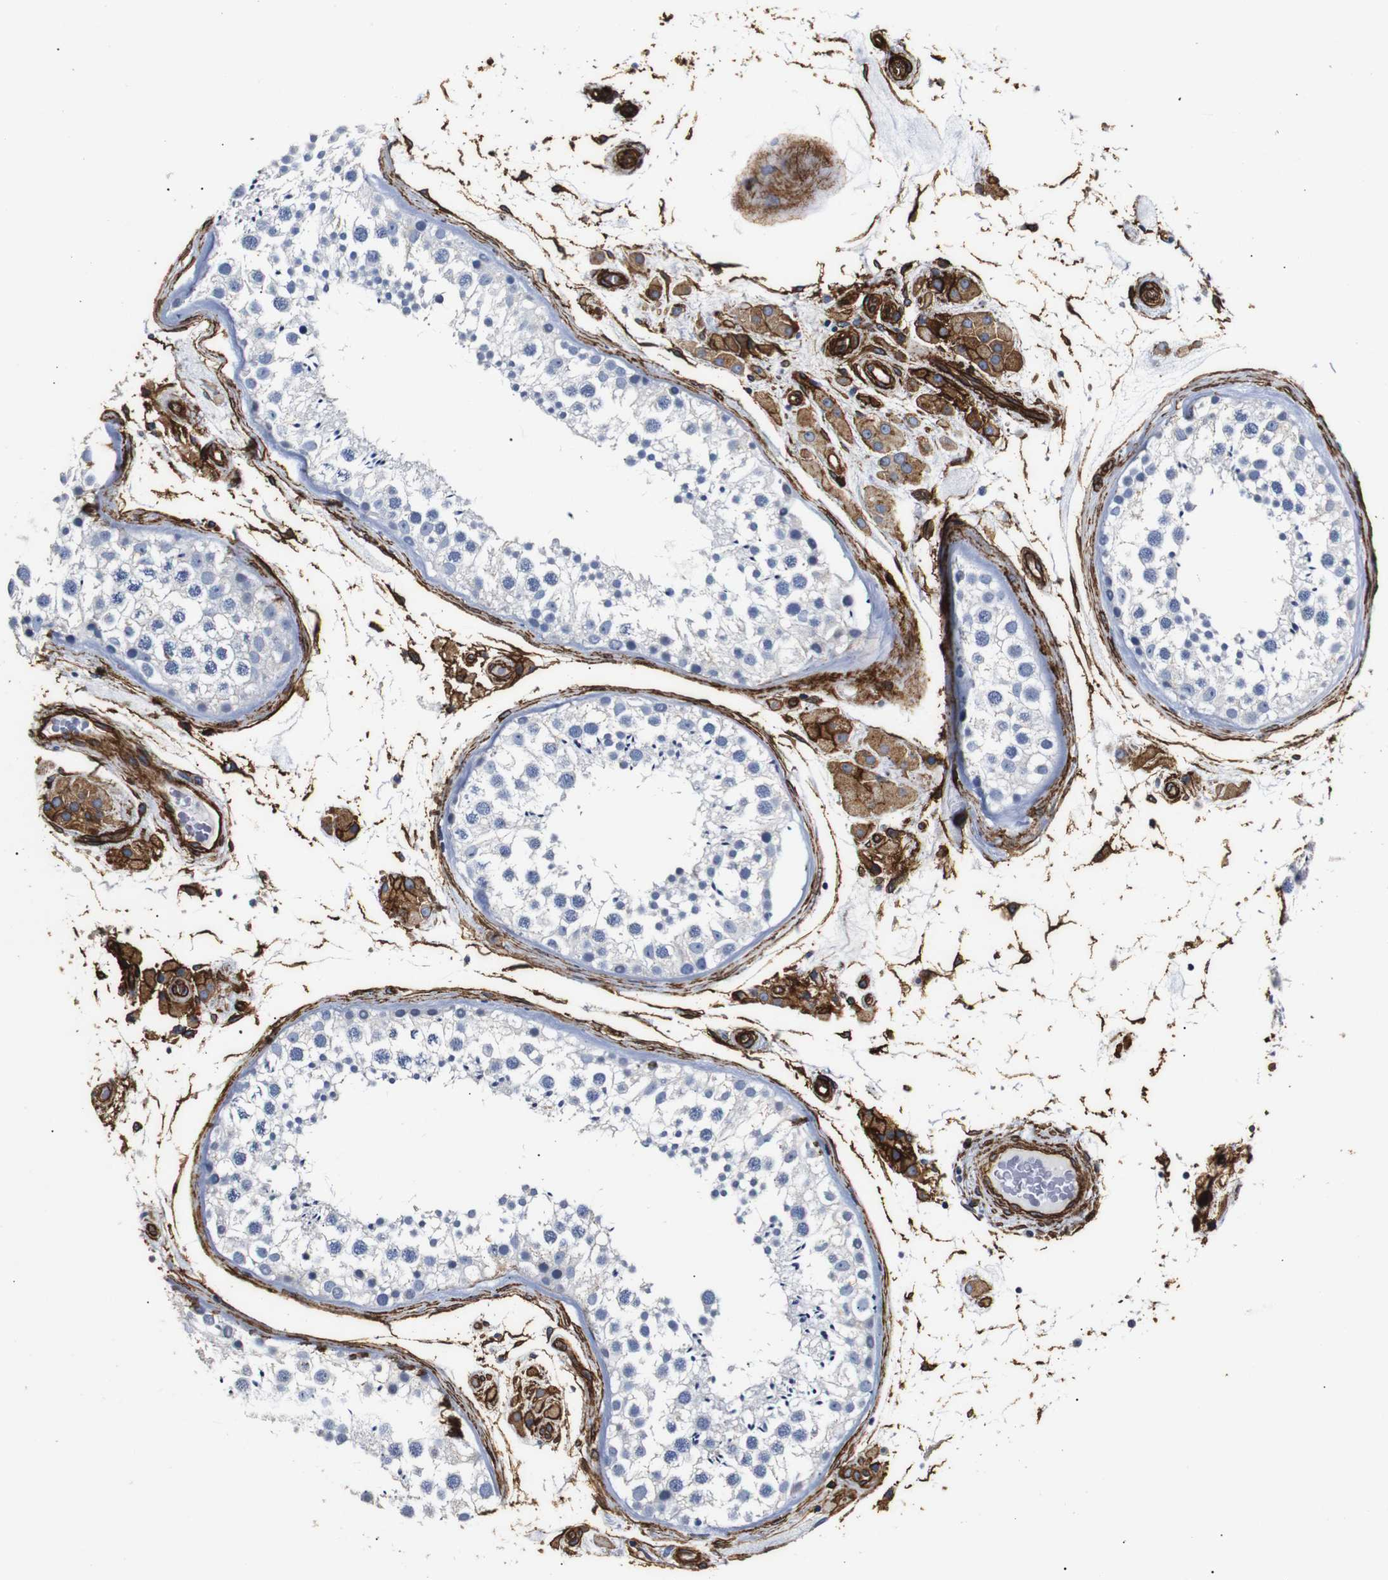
{"staining": {"intensity": "negative", "quantity": "none", "location": "none"}, "tissue": "testis", "cell_type": "Cells in seminiferous ducts", "image_type": "normal", "snomed": [{"axis": "morphology", "description": "Normal tissue, NOS"}, {"axis": "topography", "description": "Testis"}], "caption": "Testis stained for a protein using immunohistochemistry demonstrates no positivity cells in seminiferous ducts.", "gene": "CAV2", "patient": {"sex": "male", "age": 46}}